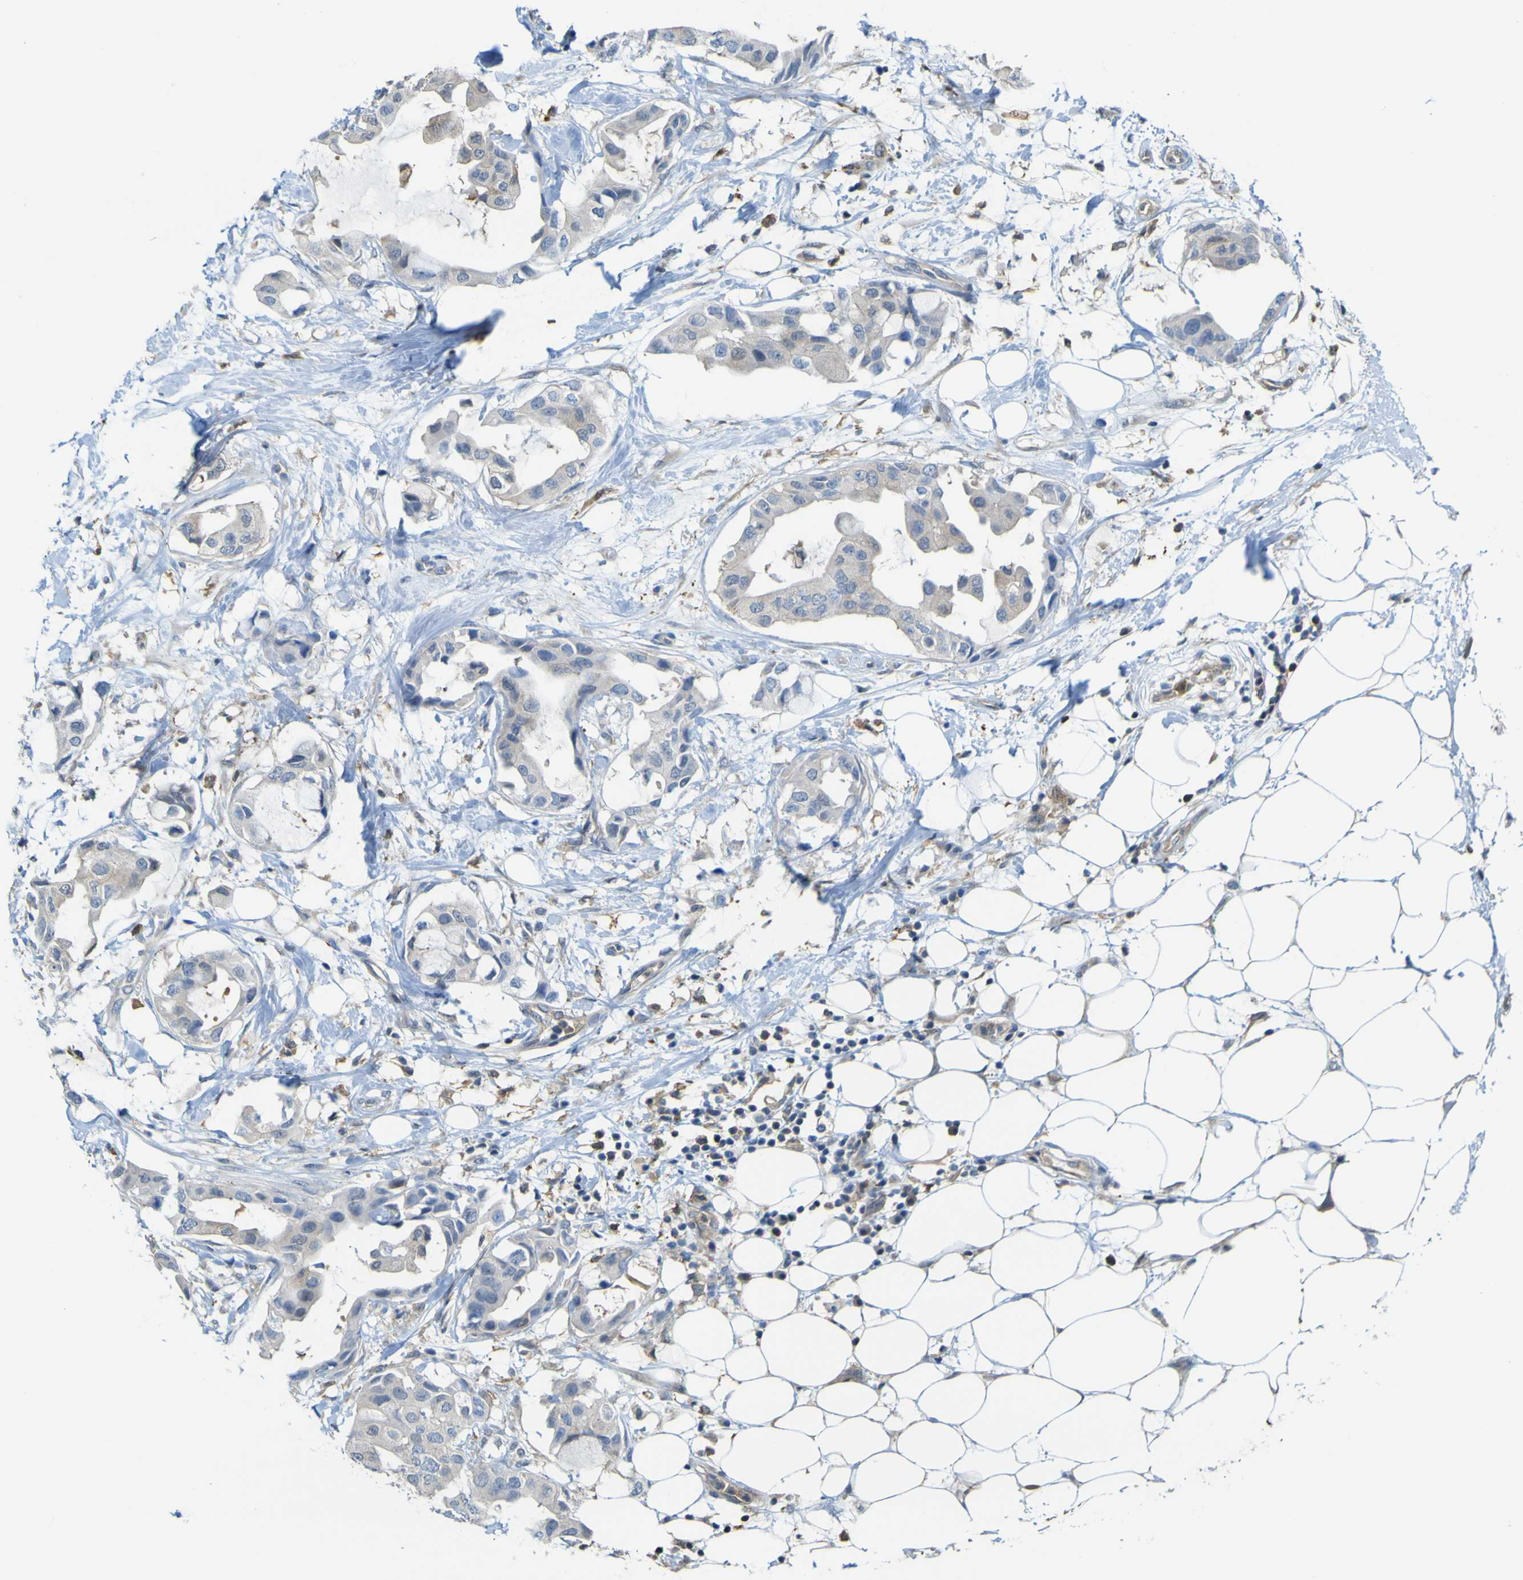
{"staining": {"intensity": "weak", "quantity": "<25%", "location": "cytoplasmic/membranous"}, "tissue": "breast cancer", "cell_type": "Tumor cells", "image_type": "cancer", "snomed": [{"axis": "morphology", "description": "Duct carcinoma"}, {"axis": "topography", "description": "Breast"}], "caption": "Tumor cells are negative for protein expression in human breast invasive ductal carcinoma.", "gene": "ABHD3", "patient": {"sex": "female", "age": 40}}